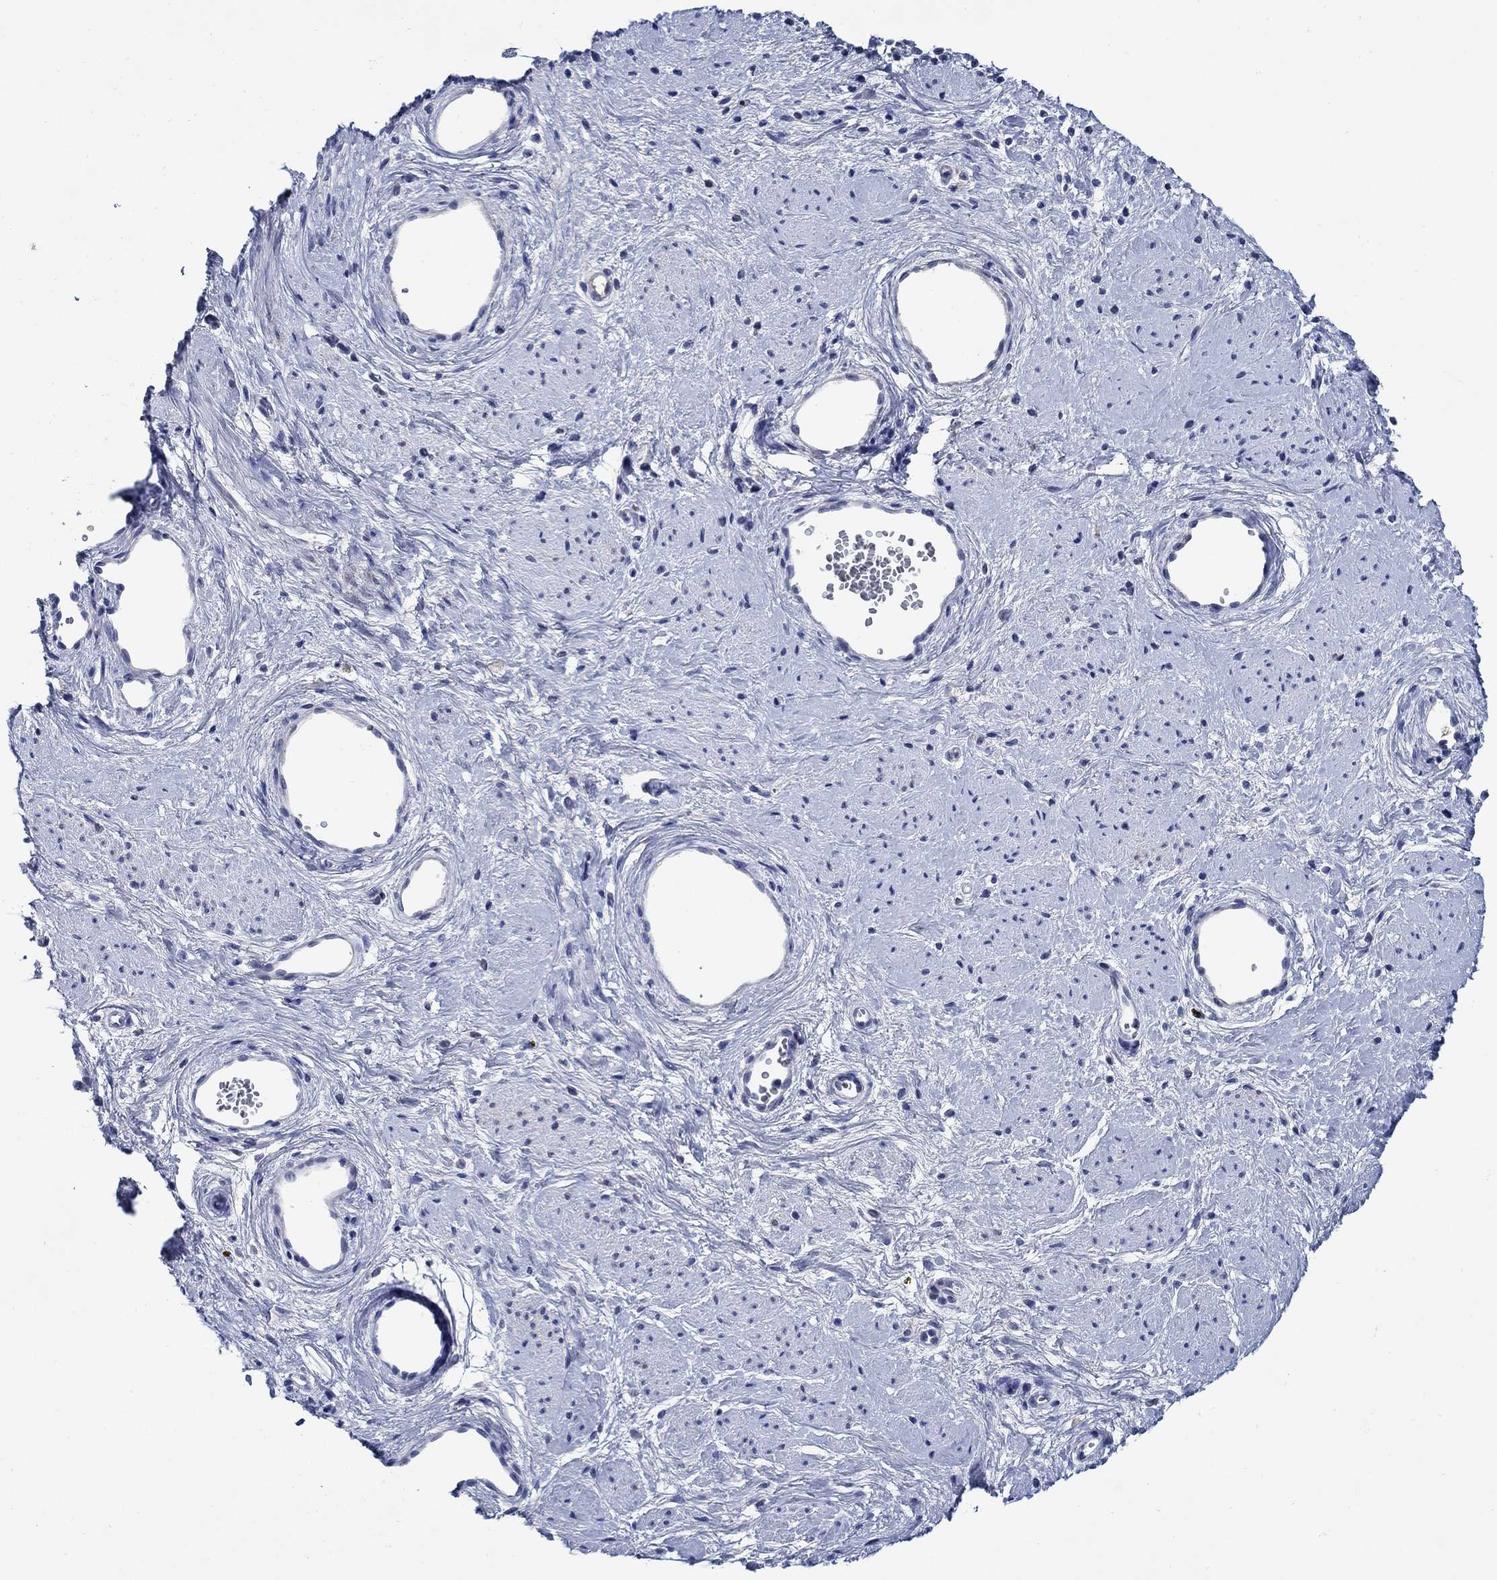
{"staining": {"intensity": "negative", "quantity": "none", "location": "none"}, "tissue": "cervical cancer", "cell_type": "Tumor cells", "image_type": "cancer", "snomed": [{"axis": "morphology", "description": "Squamous cell carcinoma, NOS"}, {"axis": "topography", "description": "Cervix"}], "caption": "Cervical squamous cell carcinoma was stained to show a protein in brown. There is no significant expression in tumor cells.", "gene": "MC2R", "patient": {"sex": "female", "age": 39}}